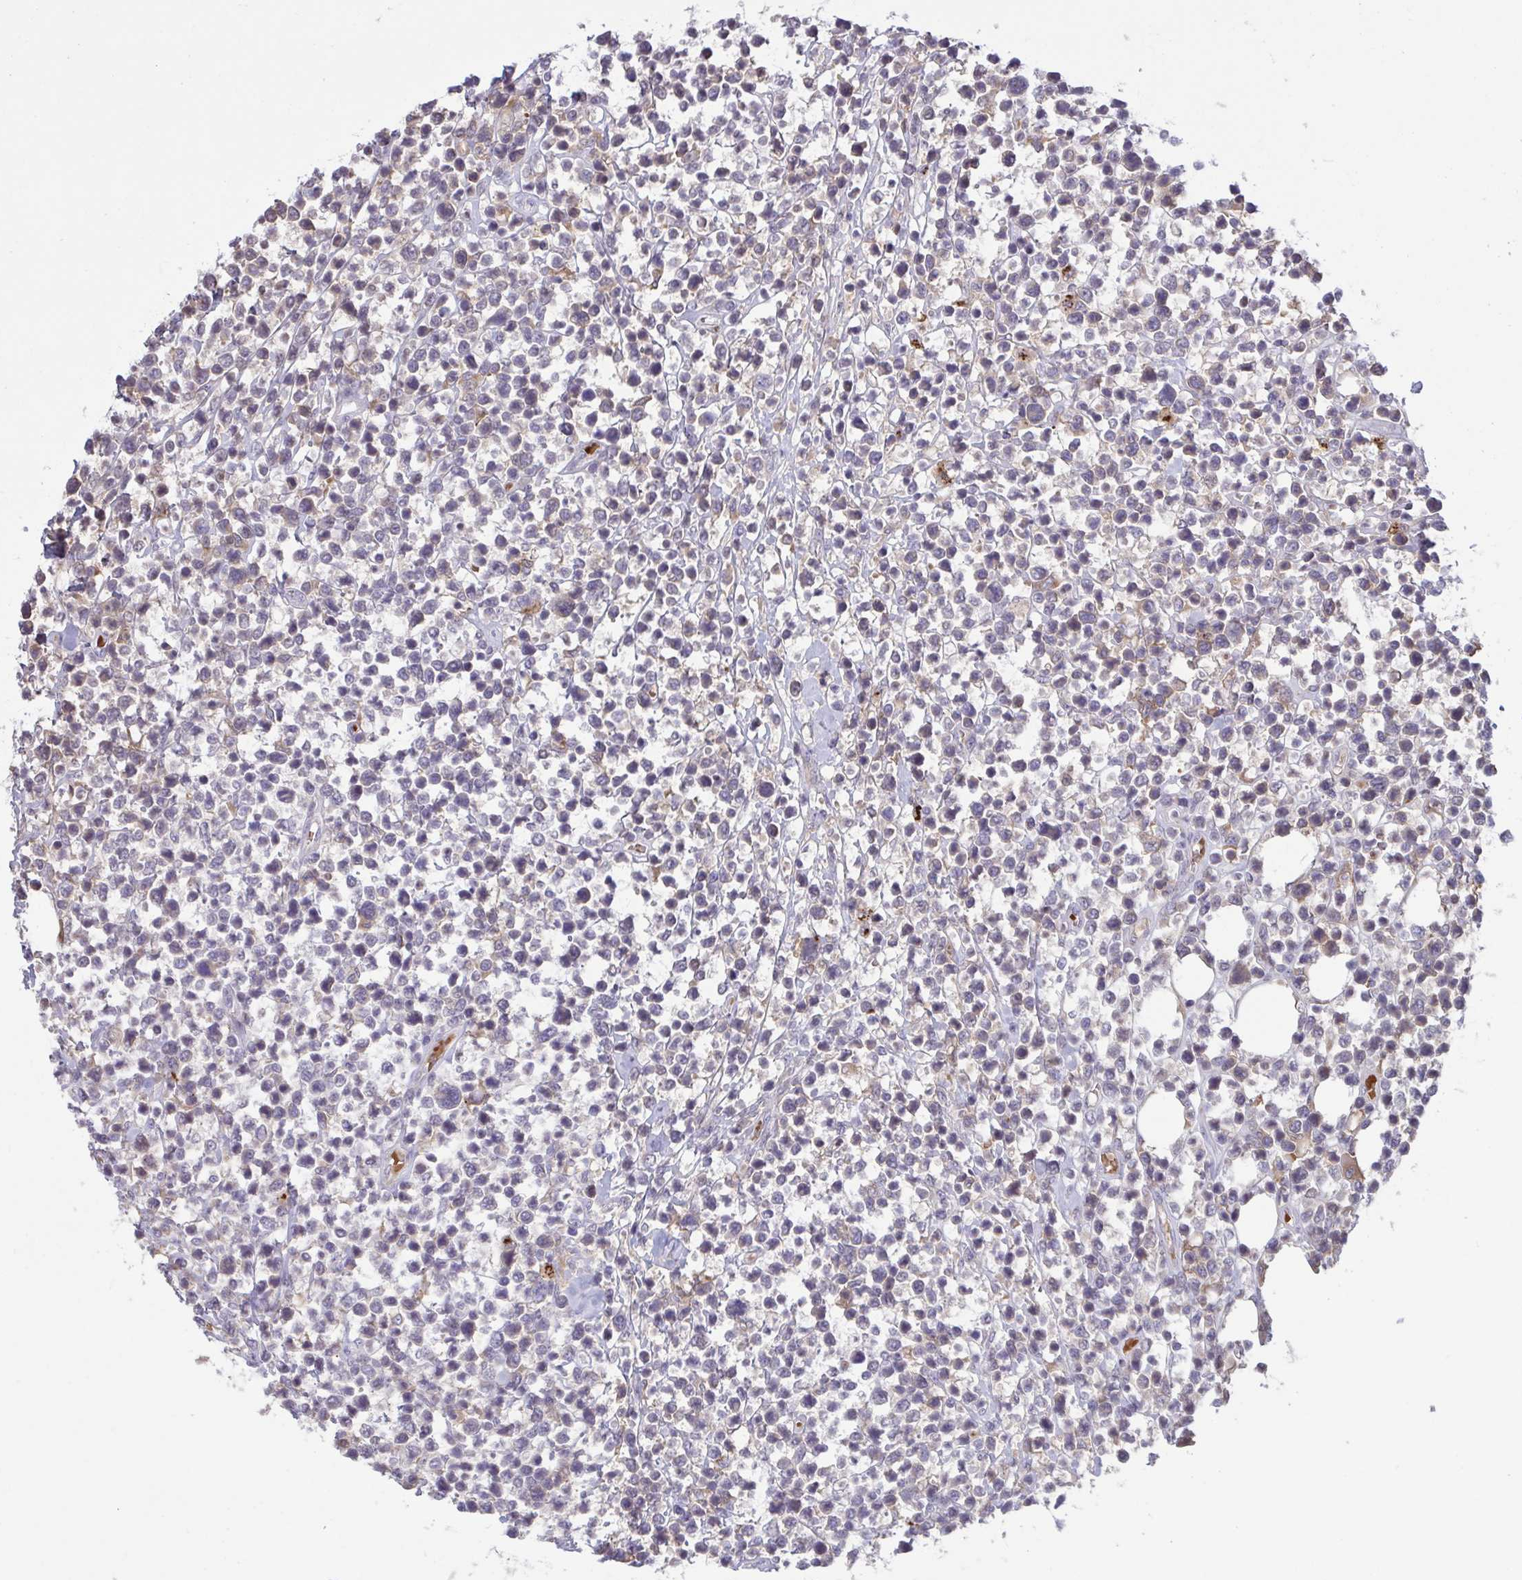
{"staining": {"intensity": "weak", "quantity": "<25%", "location": "cytoplasmic/membranous"}, "tissue": "lymphoma", "cell_type": "Tumor cells", "image_type": "cancer", "snomed": [{"axis": "morphology", "description": "Malignant lymphoma, non-Hodgkin's type, Low grade"}, {"axis": "topography", "description": "Lymph node"}], "caption": "A micrograph of human low-grade malignant lymphoma, non-Hodgkin's type is negative for staining in tumor cells.", "gene": "IL1R1", "patient": {"sex": "male", "age": 60}}